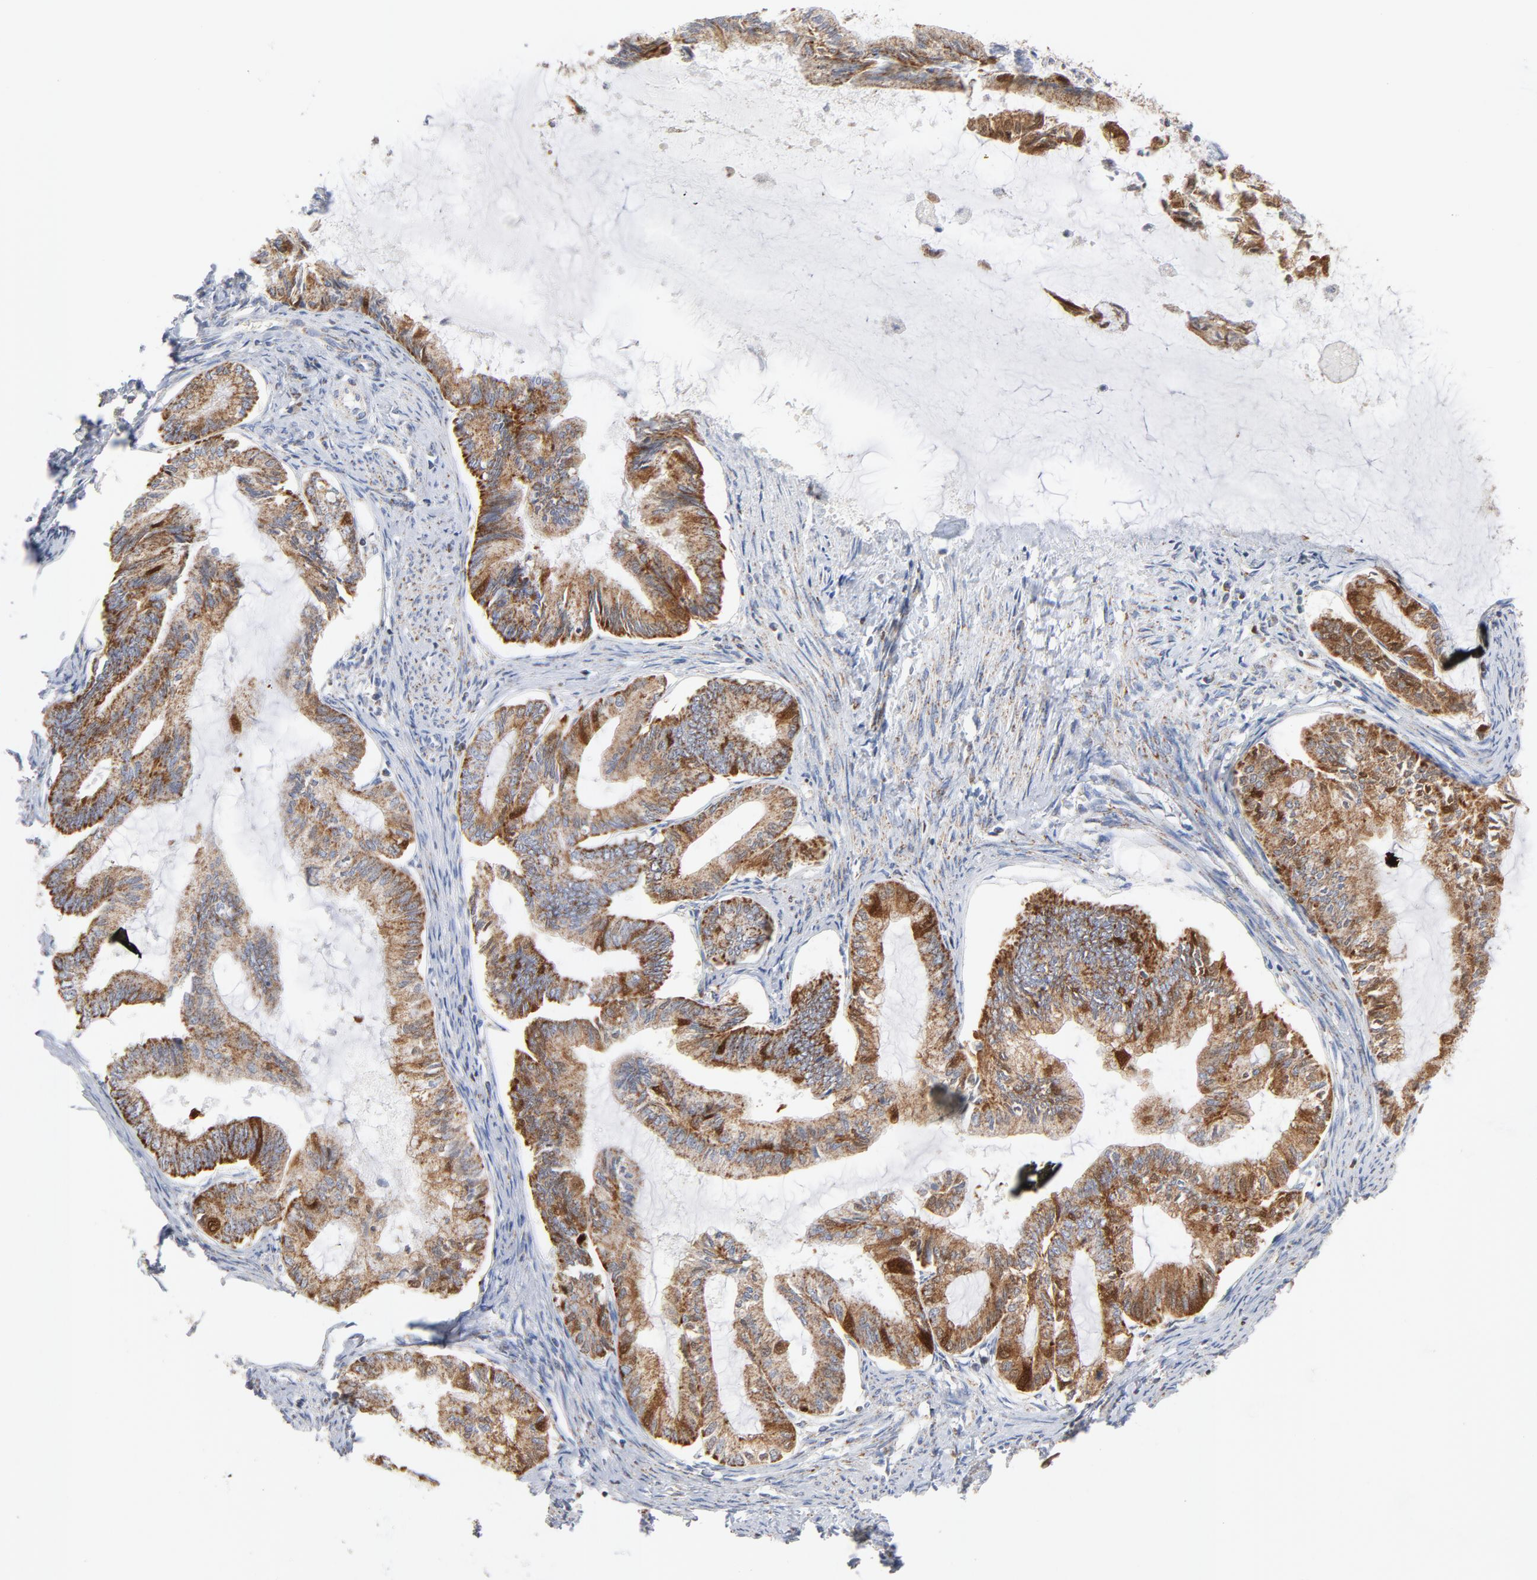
{"staining": {"intensity": "moderate", "quantity": ">75%", "location": "cytoplasmic/membranous"}, "tissue": "endometrial cancer", "cell_type": "Tumor cells", "image_type": "cancer", "snomed": [{"axis": "morphology", "description": "Adenocarcinoma, NOS"}, {"axis": "topography", "description": "Endometrium"}], "caption": "Immunohistochemical staining of endometrial cancer exhibits medium levels of moderate cytoplasmic/membranous protein expression in about >75% of tumor cells. Using DAB (brown) and hematoxylin (blue) stains, captured at high magnification using brightfield microscopy.", "gene": "DIABLO", "patient": {"sex": "female", "age": 86}}